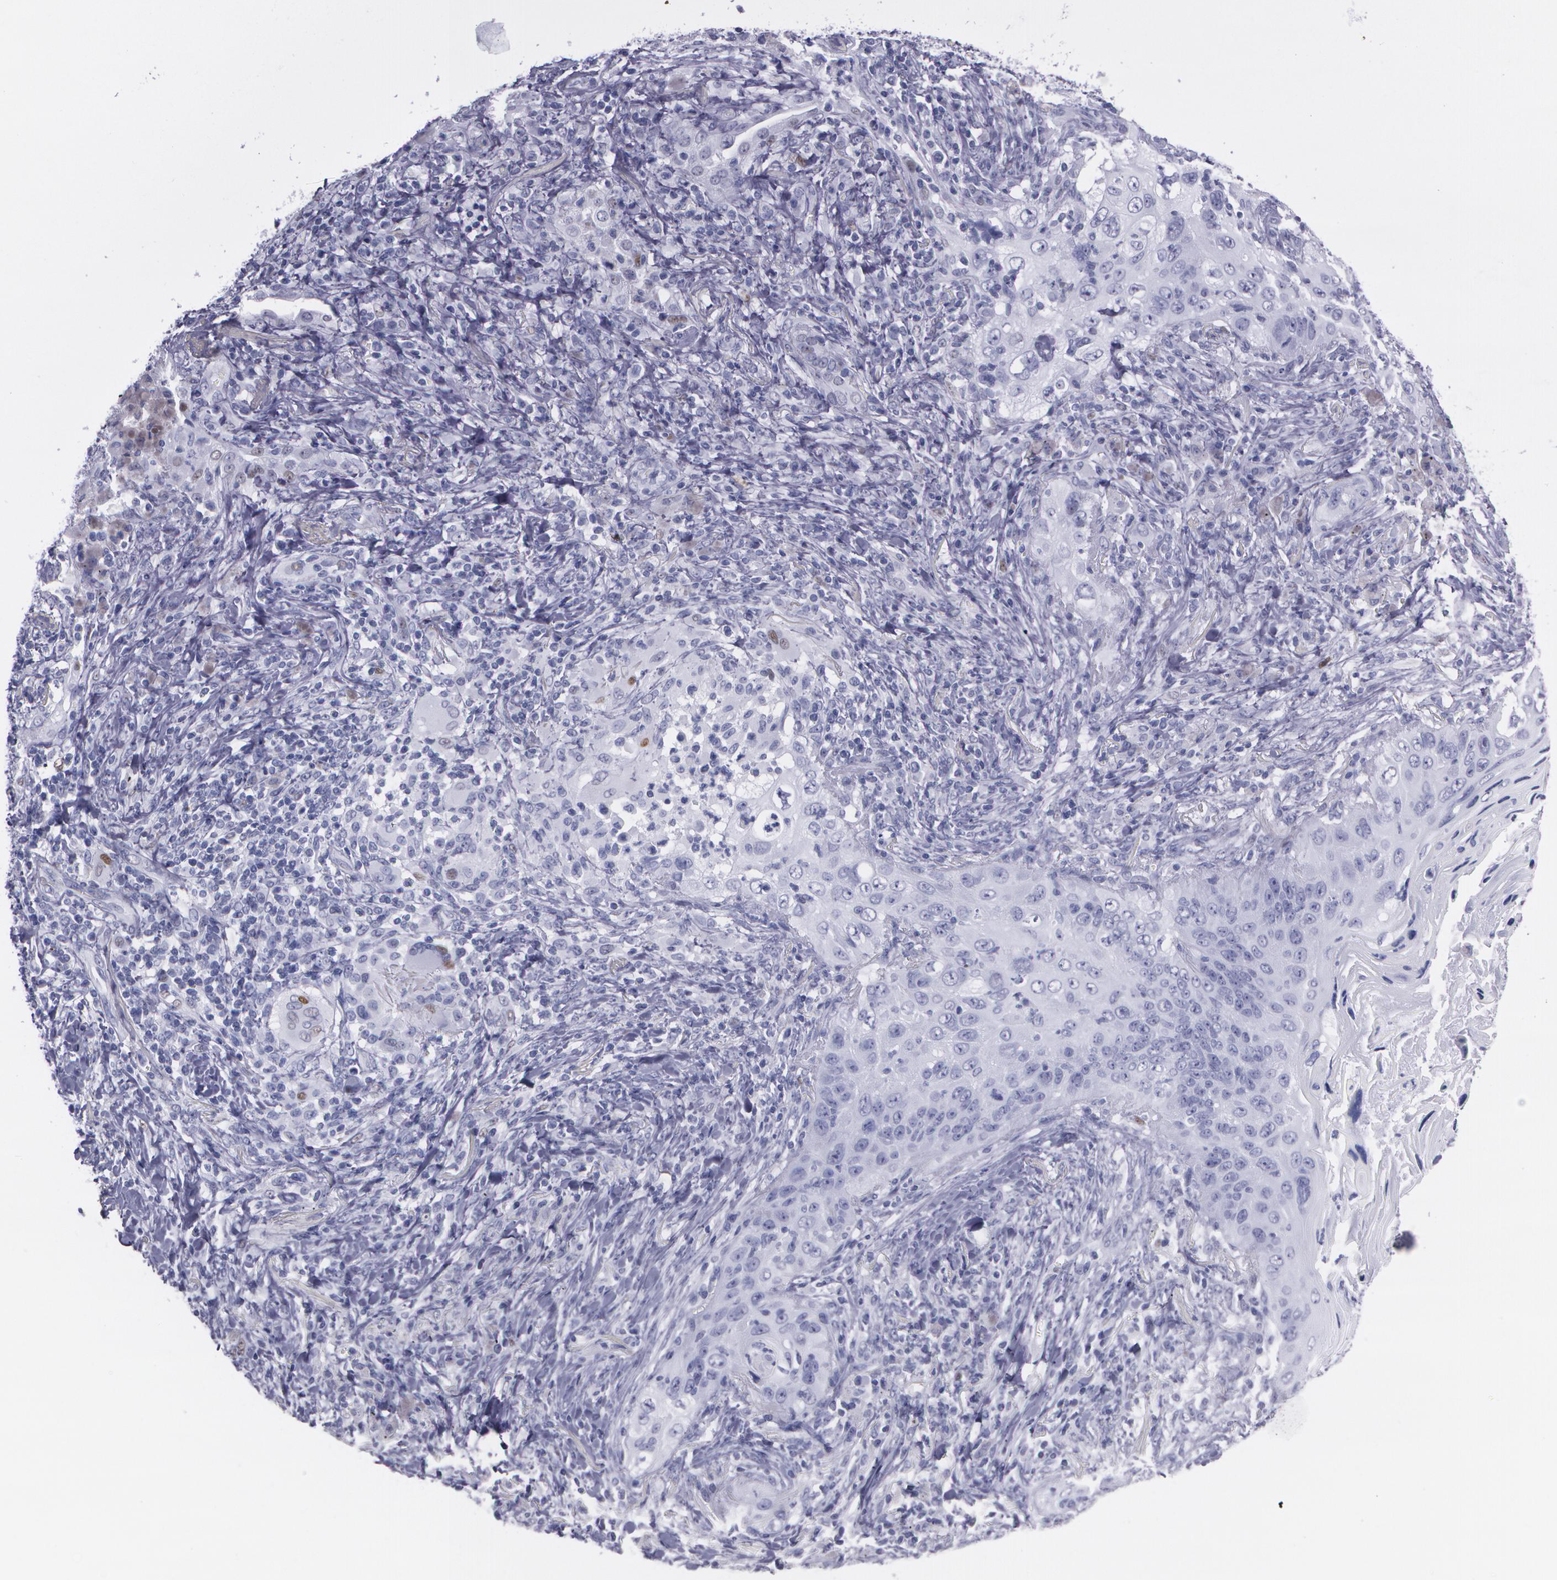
{"staining": {"intensity": "weak", "quantity": "<25%", "location": "nuclear"}, "tissue": "lung cancer", "cell_type": "Tumor cells", "image_type": "cancer", "snomed": [{"axis": "morphology", "description": "Squamous cell carcinoma, NOS"}, {"axis": "topography", "description": "Lung"}], "caption": "Tumor cells are negative for brown protein staining in lung squamous cell carcinoma. (DAB IHC, high magnification).", "gene": "TP53", "patient": {"sex": "female", "age": 67}}